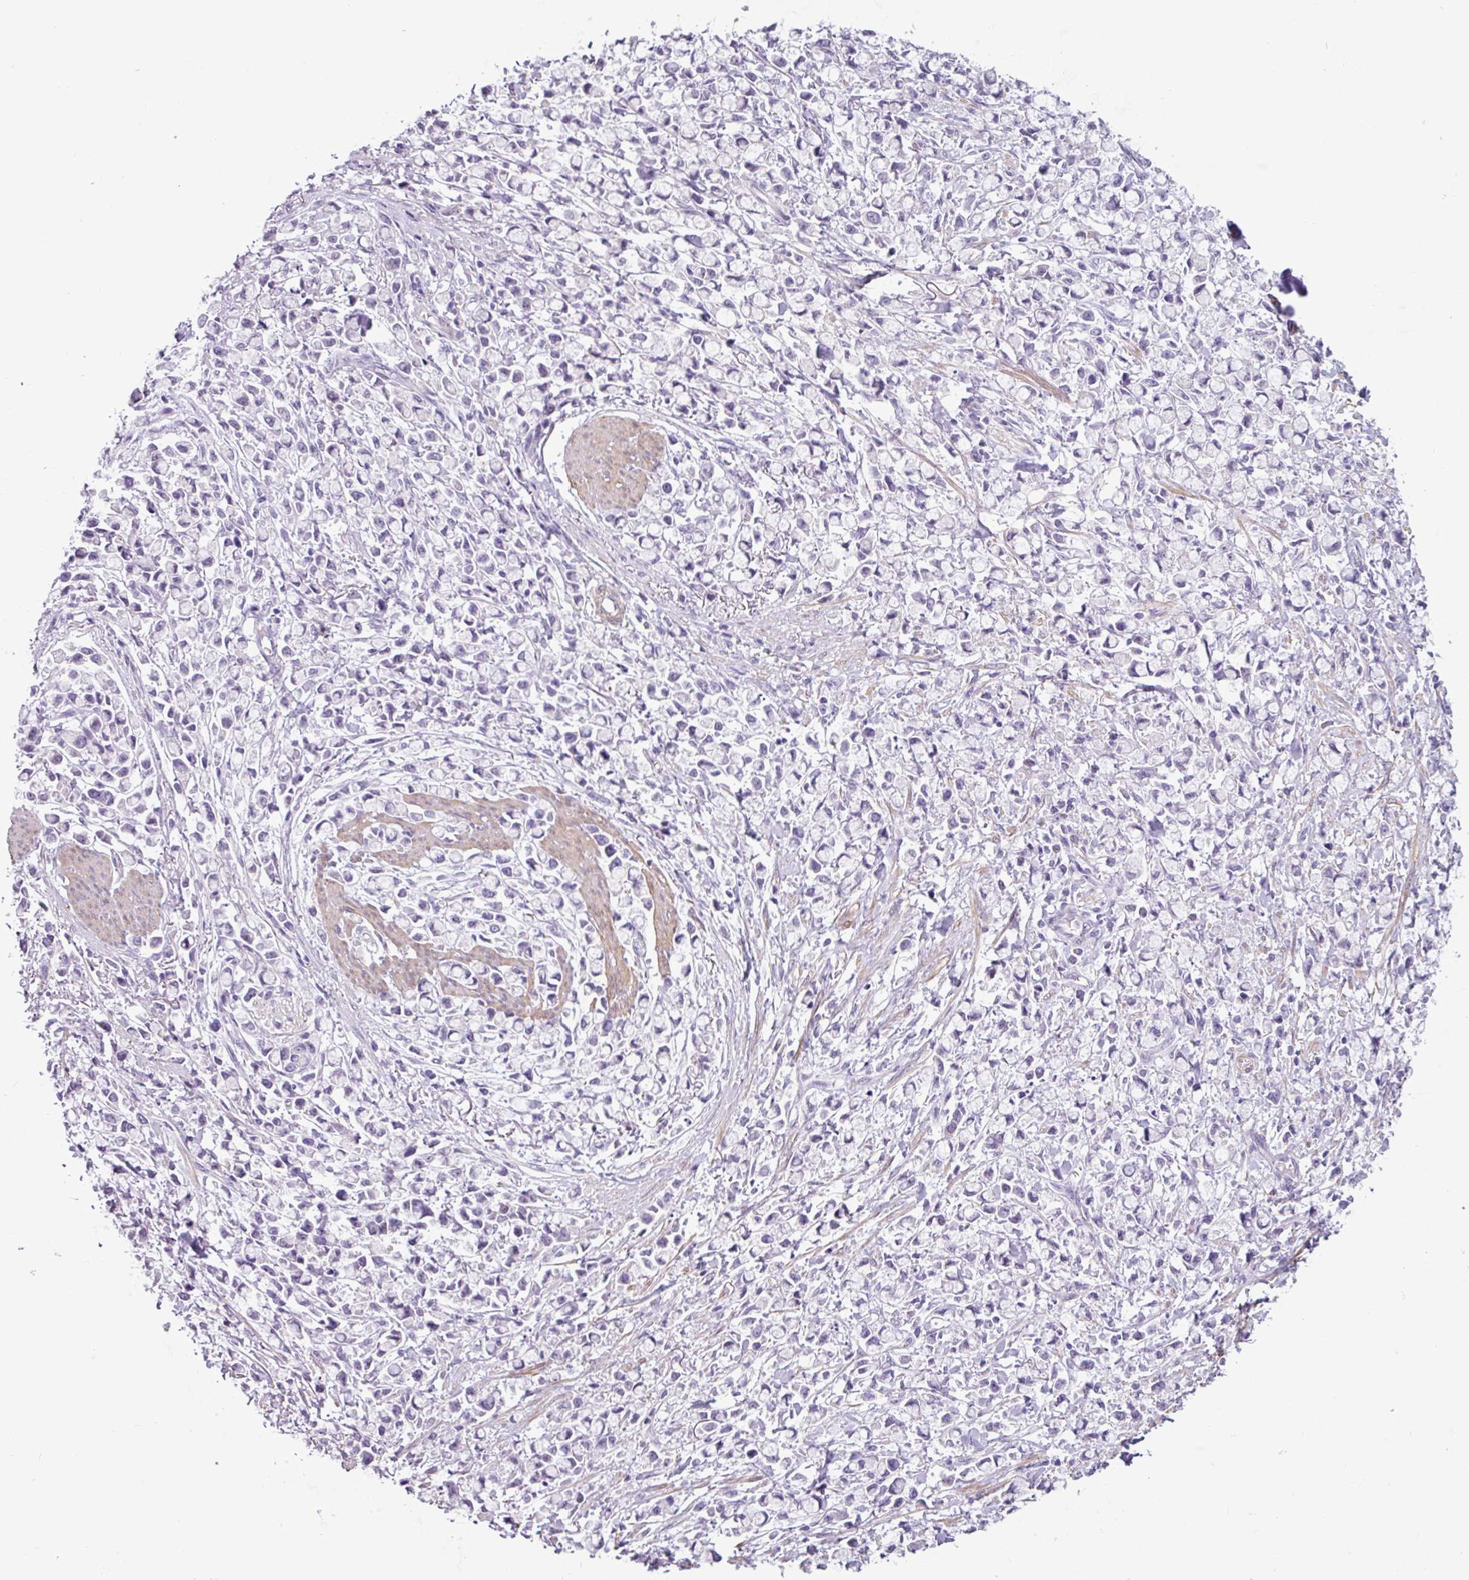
{"staining": {"intensity": "negative", "quantity": "none", "location": "none"}, "tissue": "stomach cancer", "cell_type": "Tumor cells", "image_type": "cancer", "snomed": [{"axis": "morphology", "description": "Adenocarcinoma, NOS"}, {"axis": "topography", "description": "Stomach"}], "caption": "A photomicrograph of adenocarcinoma (stomach) stained for a protein shows no brown staining in tumor cells. The staining is performed using DAB brown chromogen with nuclei counter-stained in using hematoxylin.", "gene": "OTX1", "patient": {"sex": "female", "age": 81}}